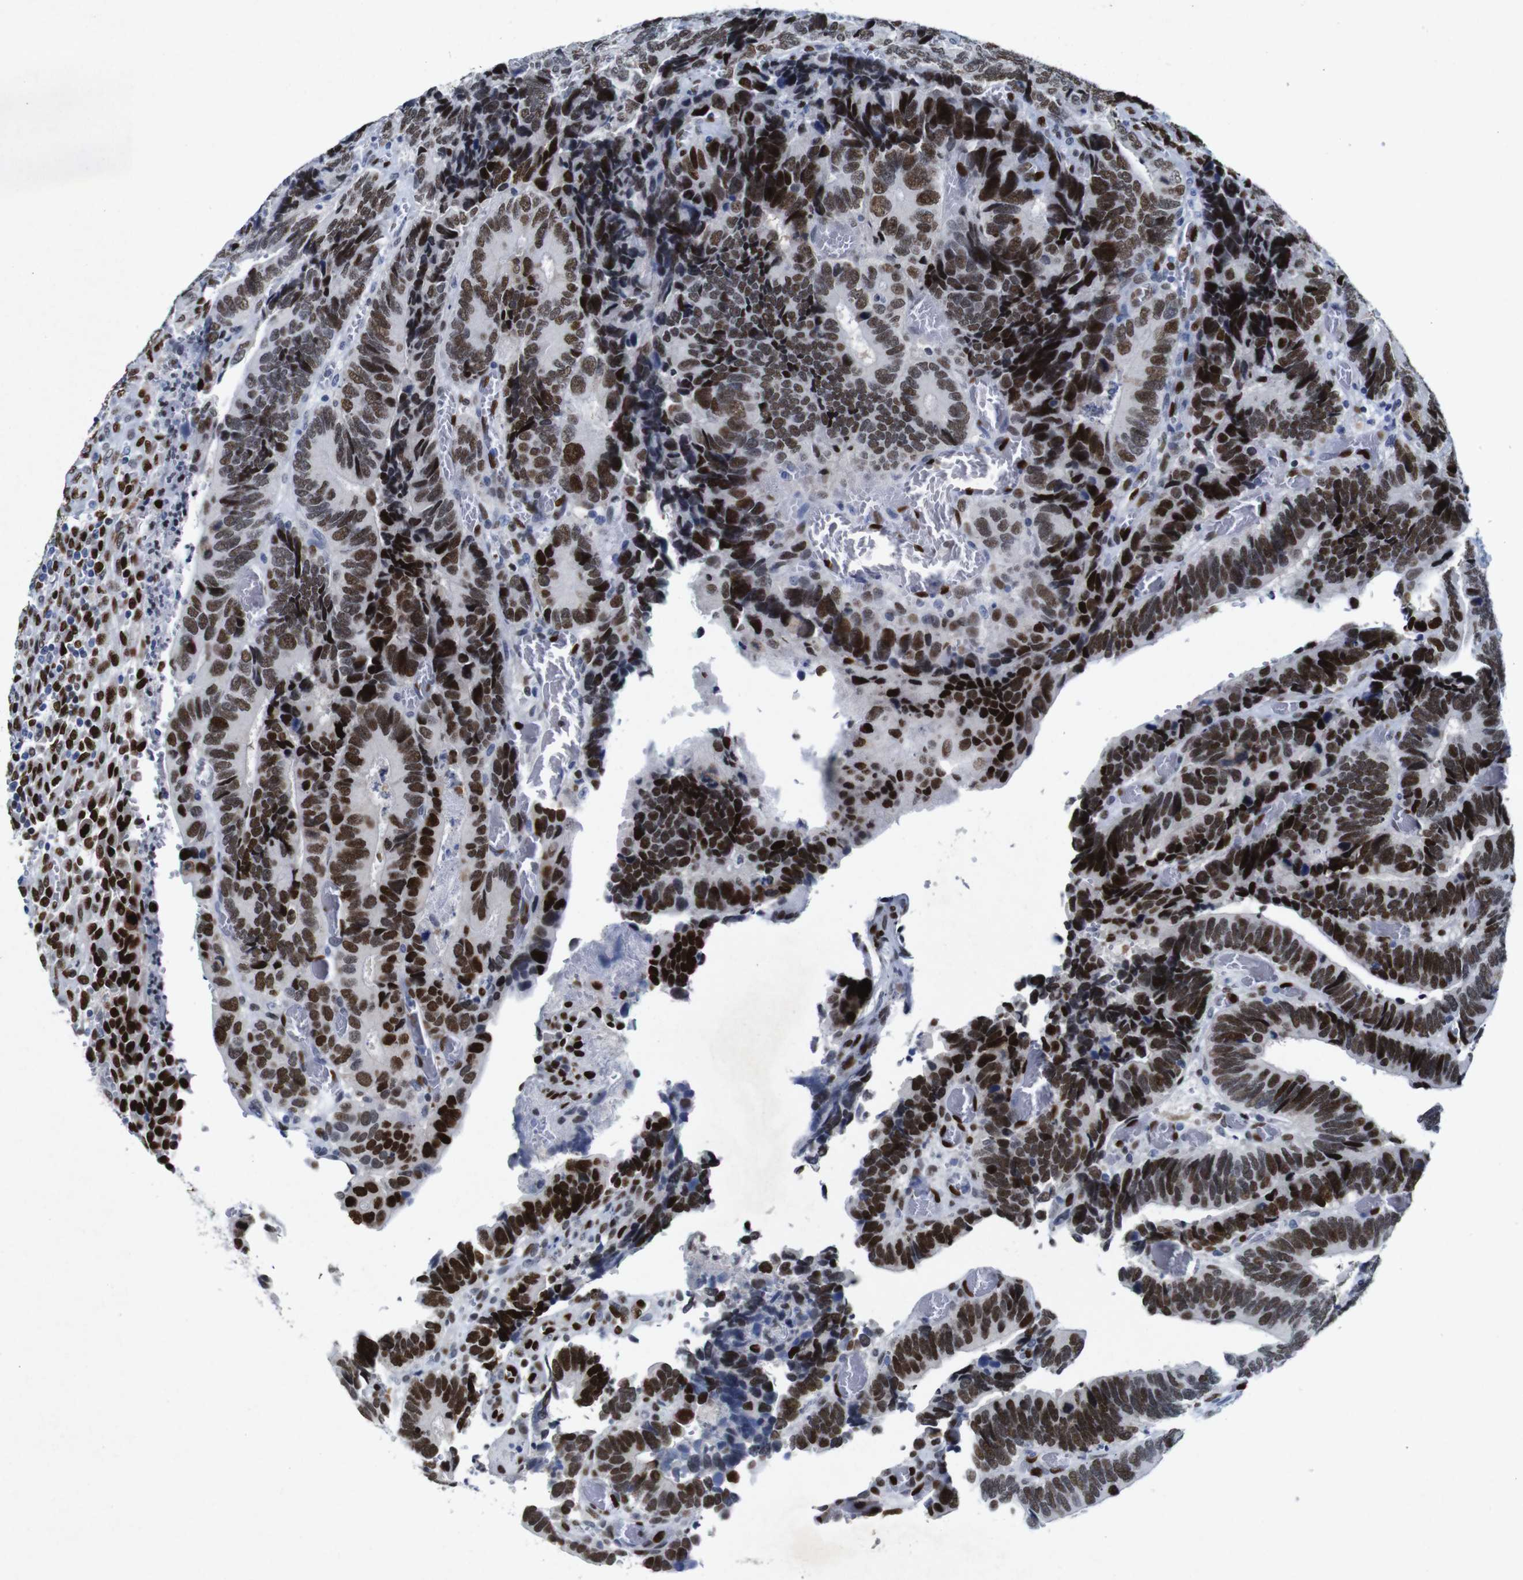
{"staining": {"intensity": "strong", "quantity": ">75%", "location": "nuclear"}, "tissue": "colorectal cancer", "cell_type": "Tumor cells", "image_type": "cancer", "snomed": [{"axis": "morphology", "description": "Adenocarcinoma, NOS"}, {"axis": "topography", "description": "Colon"}], "caption": "Human colorectal adenocarcinoma stained with a brown dye shows strong nuclear positive expression in about >75% of tumor cells.", "gene": "FOSL2", "patient": {"sex": "male", "age": 72}}